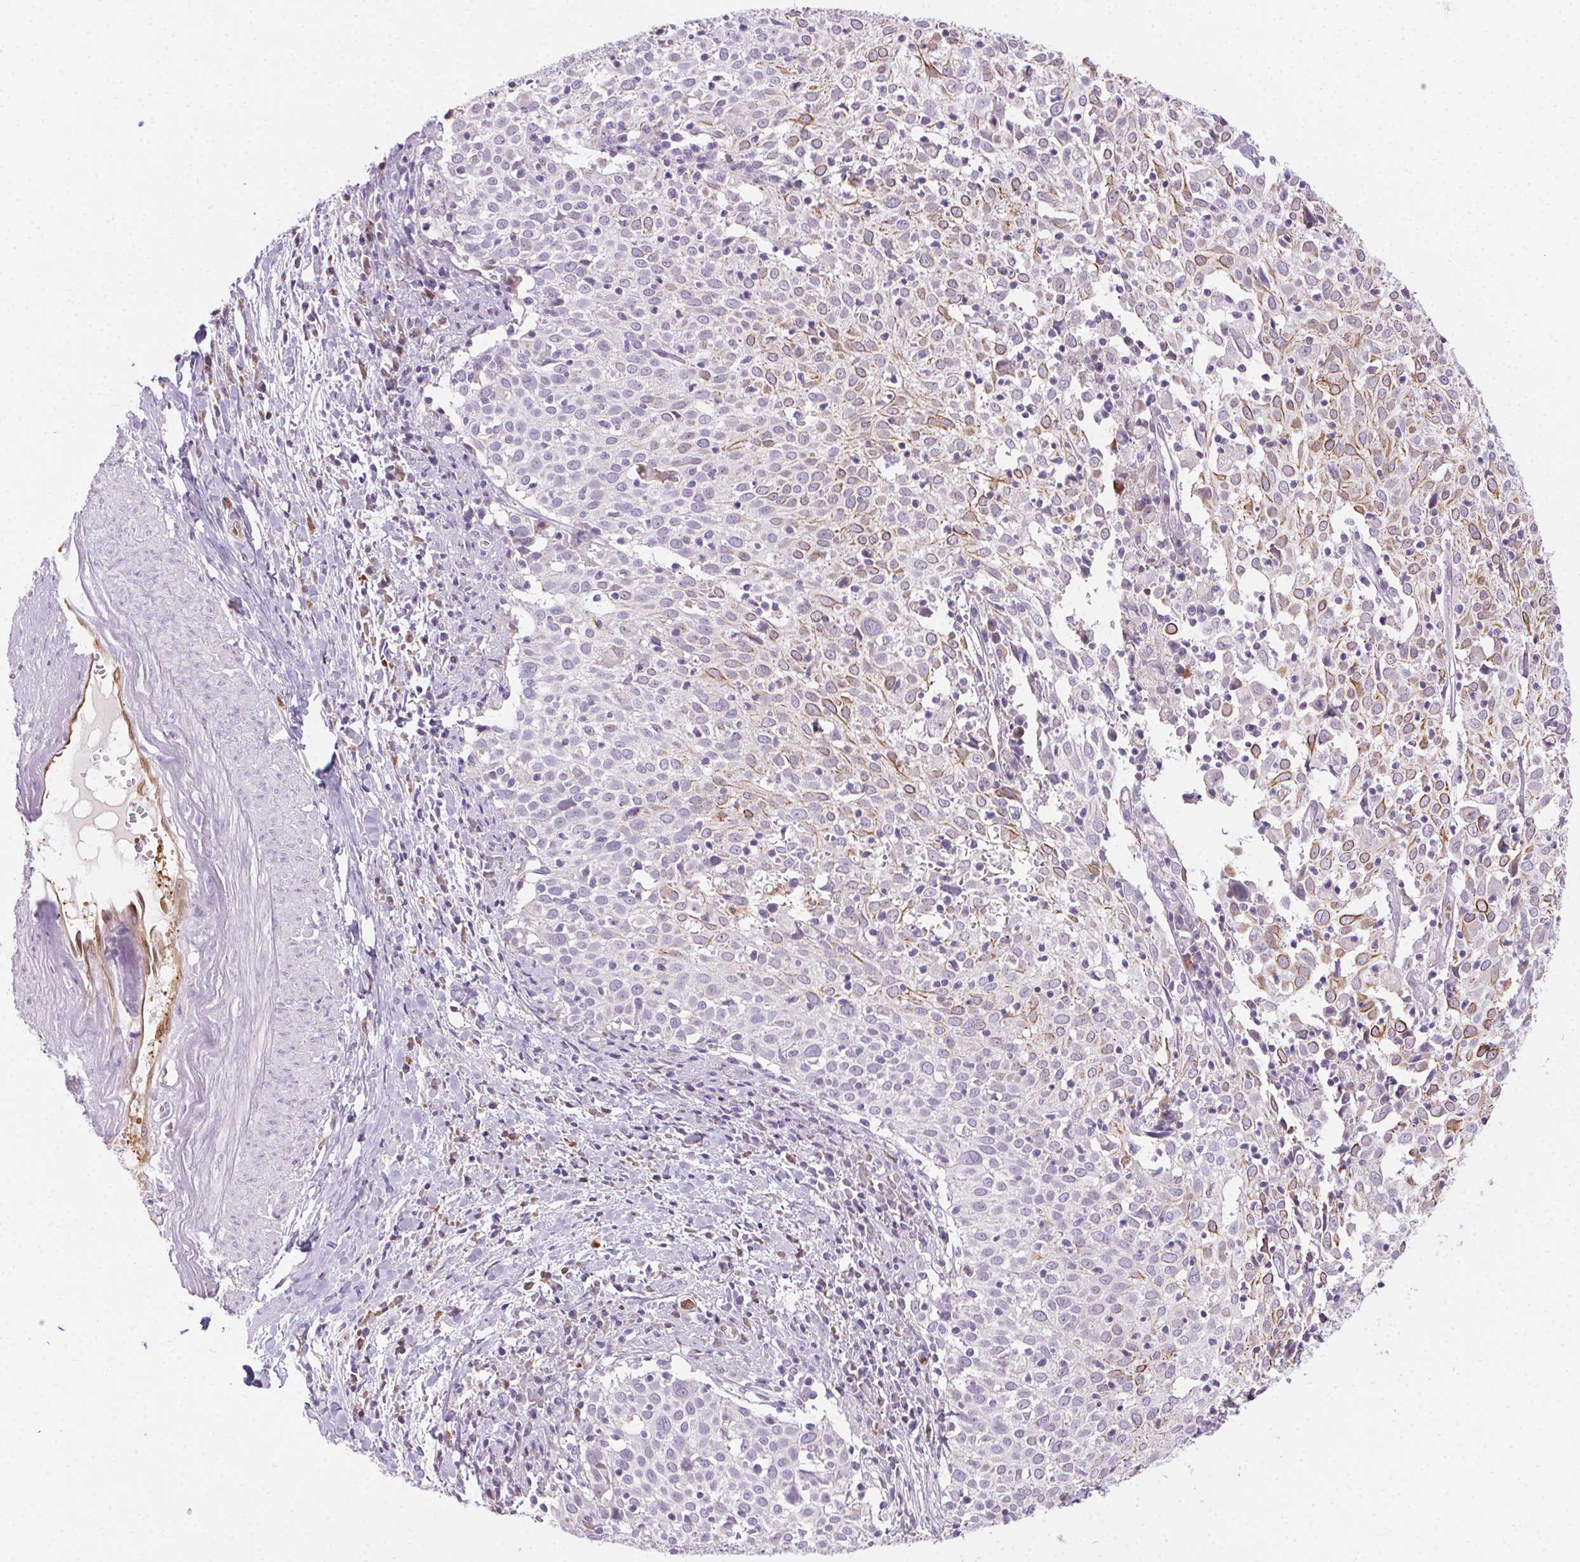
{"staining": {"intensity": "moderate", "quantity": "<25%", "location": "cytoplasmic/membranous"}, "tissue": "cervical cancer", "cell_type": "Tumor cells", "image_type": "cancer", "snomed": [{"axis": "morphology", "description": "Squamous cell carcinoma, NOS"}, {"axis": "topography", "description": "Cervix"}], "caption": "IHC (DAB) staining of squamous cell carcinoma (cervical) demonstrates moderate cytoplasmic/membranous protein staining in about <25% of tumor cells.", "gene": "TMEM45A", "patient": {"sex": "female", "age": 39}}